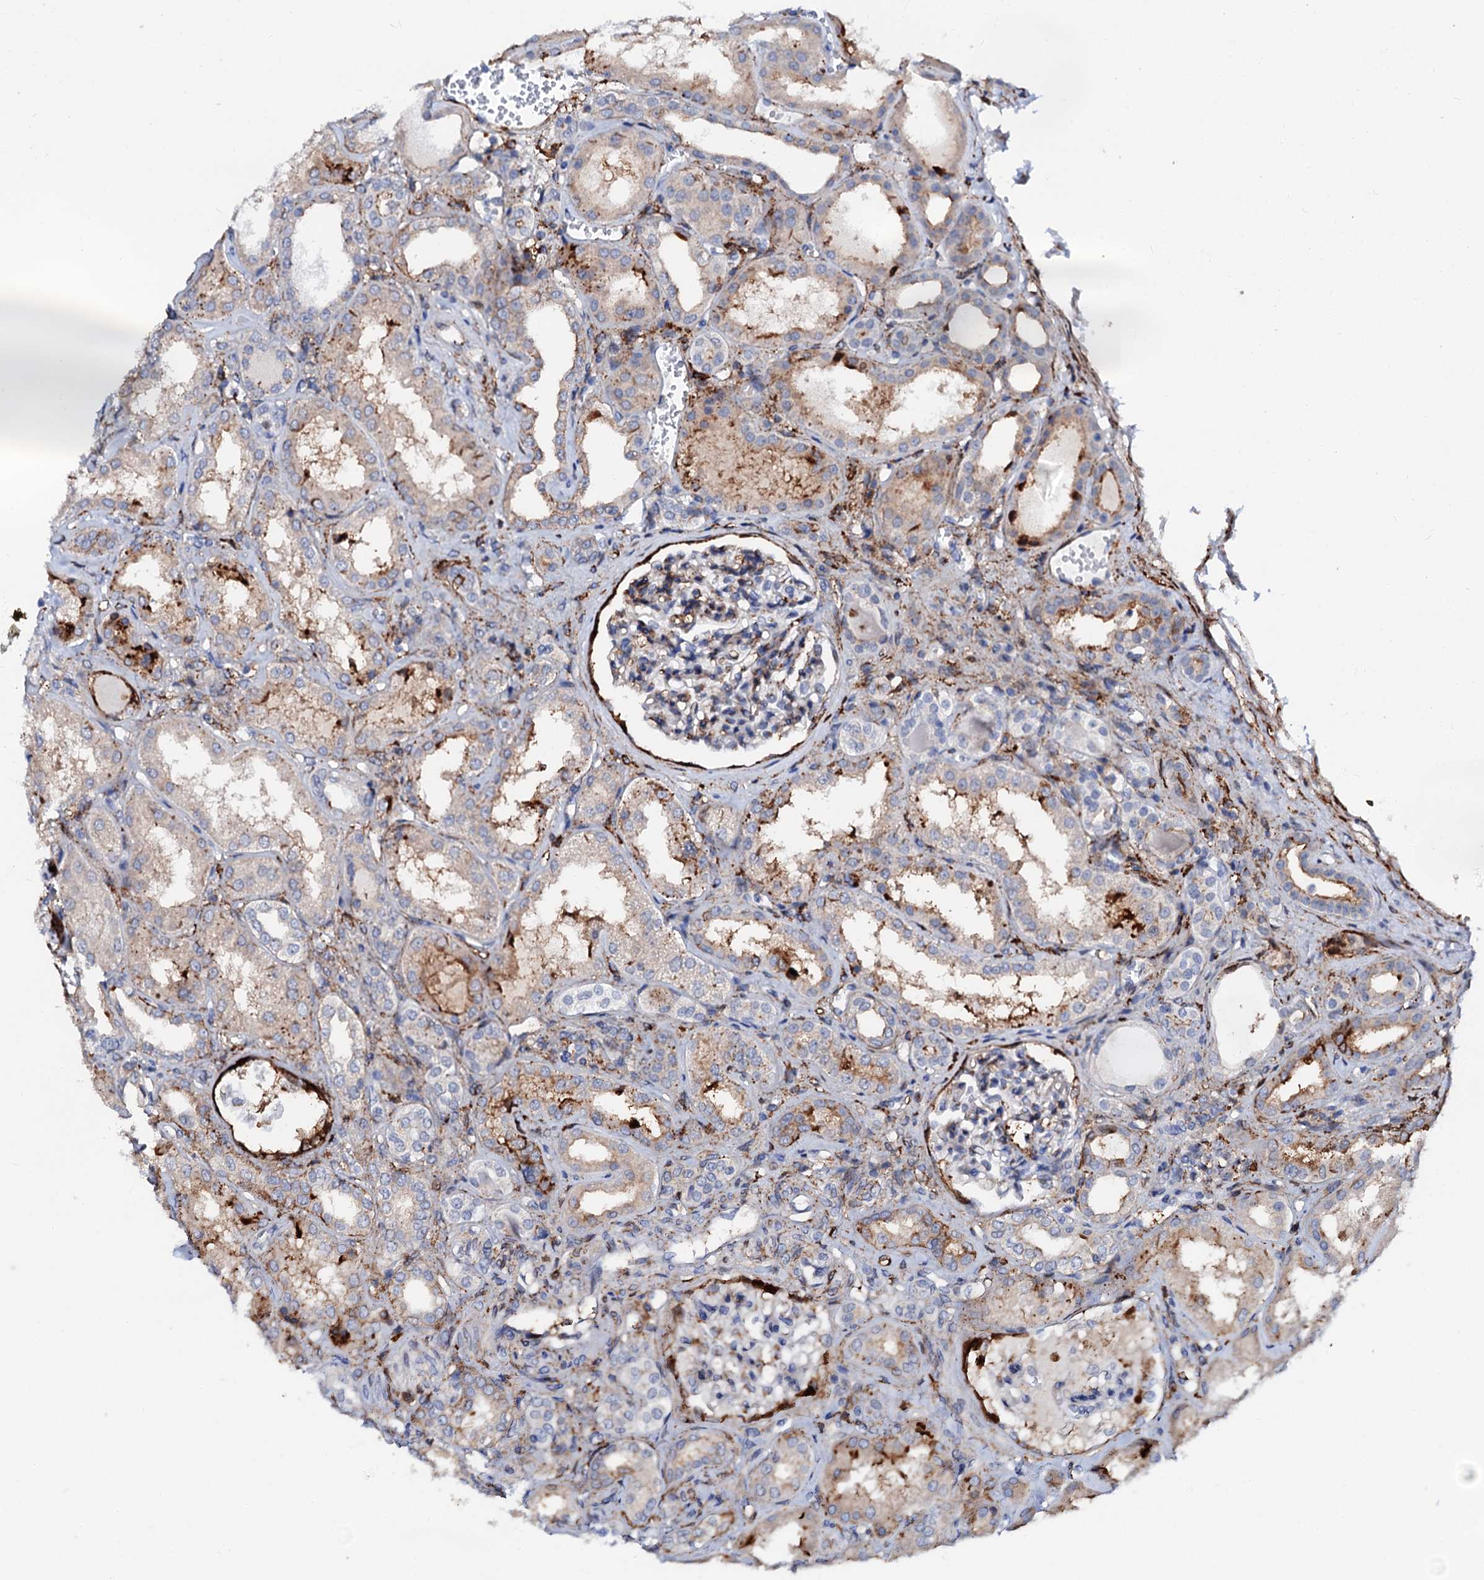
{"staining": {"intensity": "moderate", "quantity": "<25%", "location": "cytoplasmic/membranous"}, "tissue": "kidney", "cell_type": "Cells in glomeruli", "image_type": "normal", "snomed": [{"axis": "morphology", "description": "Normal tissue, NOS"}, {"axis": "topography", "description": "Kidney"}], "caption": "The immunohistochemical stain shows moderate cytoplasmic/membranous staining in cells in glomeruli of normal kidney.", "gene": "MED13L", "patient": {"sex": "female", "age": 56}}